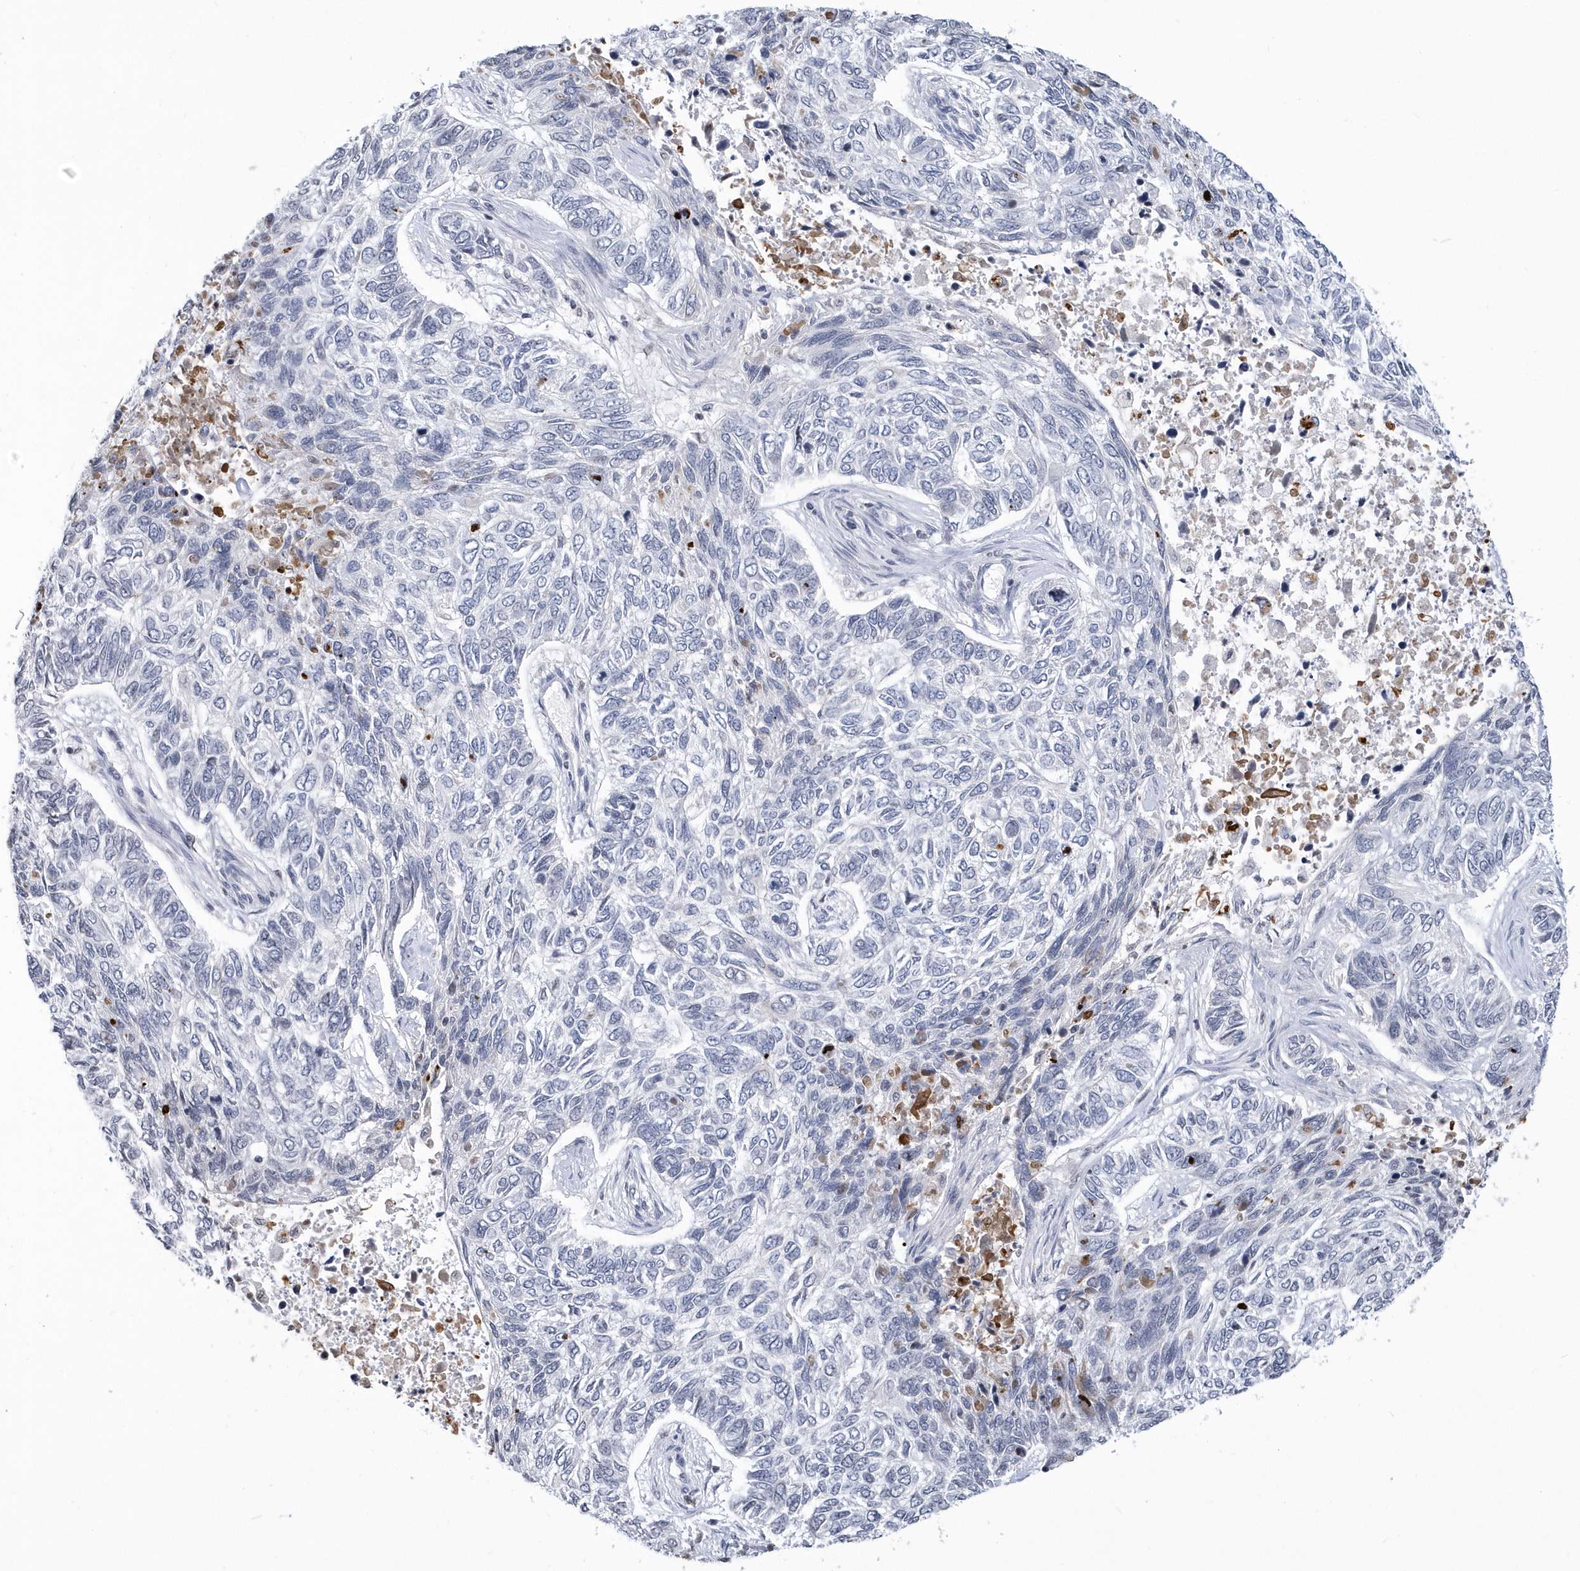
{"staining": {"intensity": "negative", "quantity": "none", "location": "none"}, "tissue": "skin cancer", "cell_type": "Tumor cells", "image_type": "cancer", "snomed": [{"axis": "morphology", "description": "Basal cell carcinoma"}, {"axis": "topography", "description": "Skin"}], "caption": "Skin cancer (basal cell carcinoma) was stained to show a protein in brown. There is no significant expression in tumor cells. (Brightfield microscopy of DAB immunohistochemistry at high magnification).", "gene": "VWA5B2", "patient": {"sex": "female", "age": 65}}